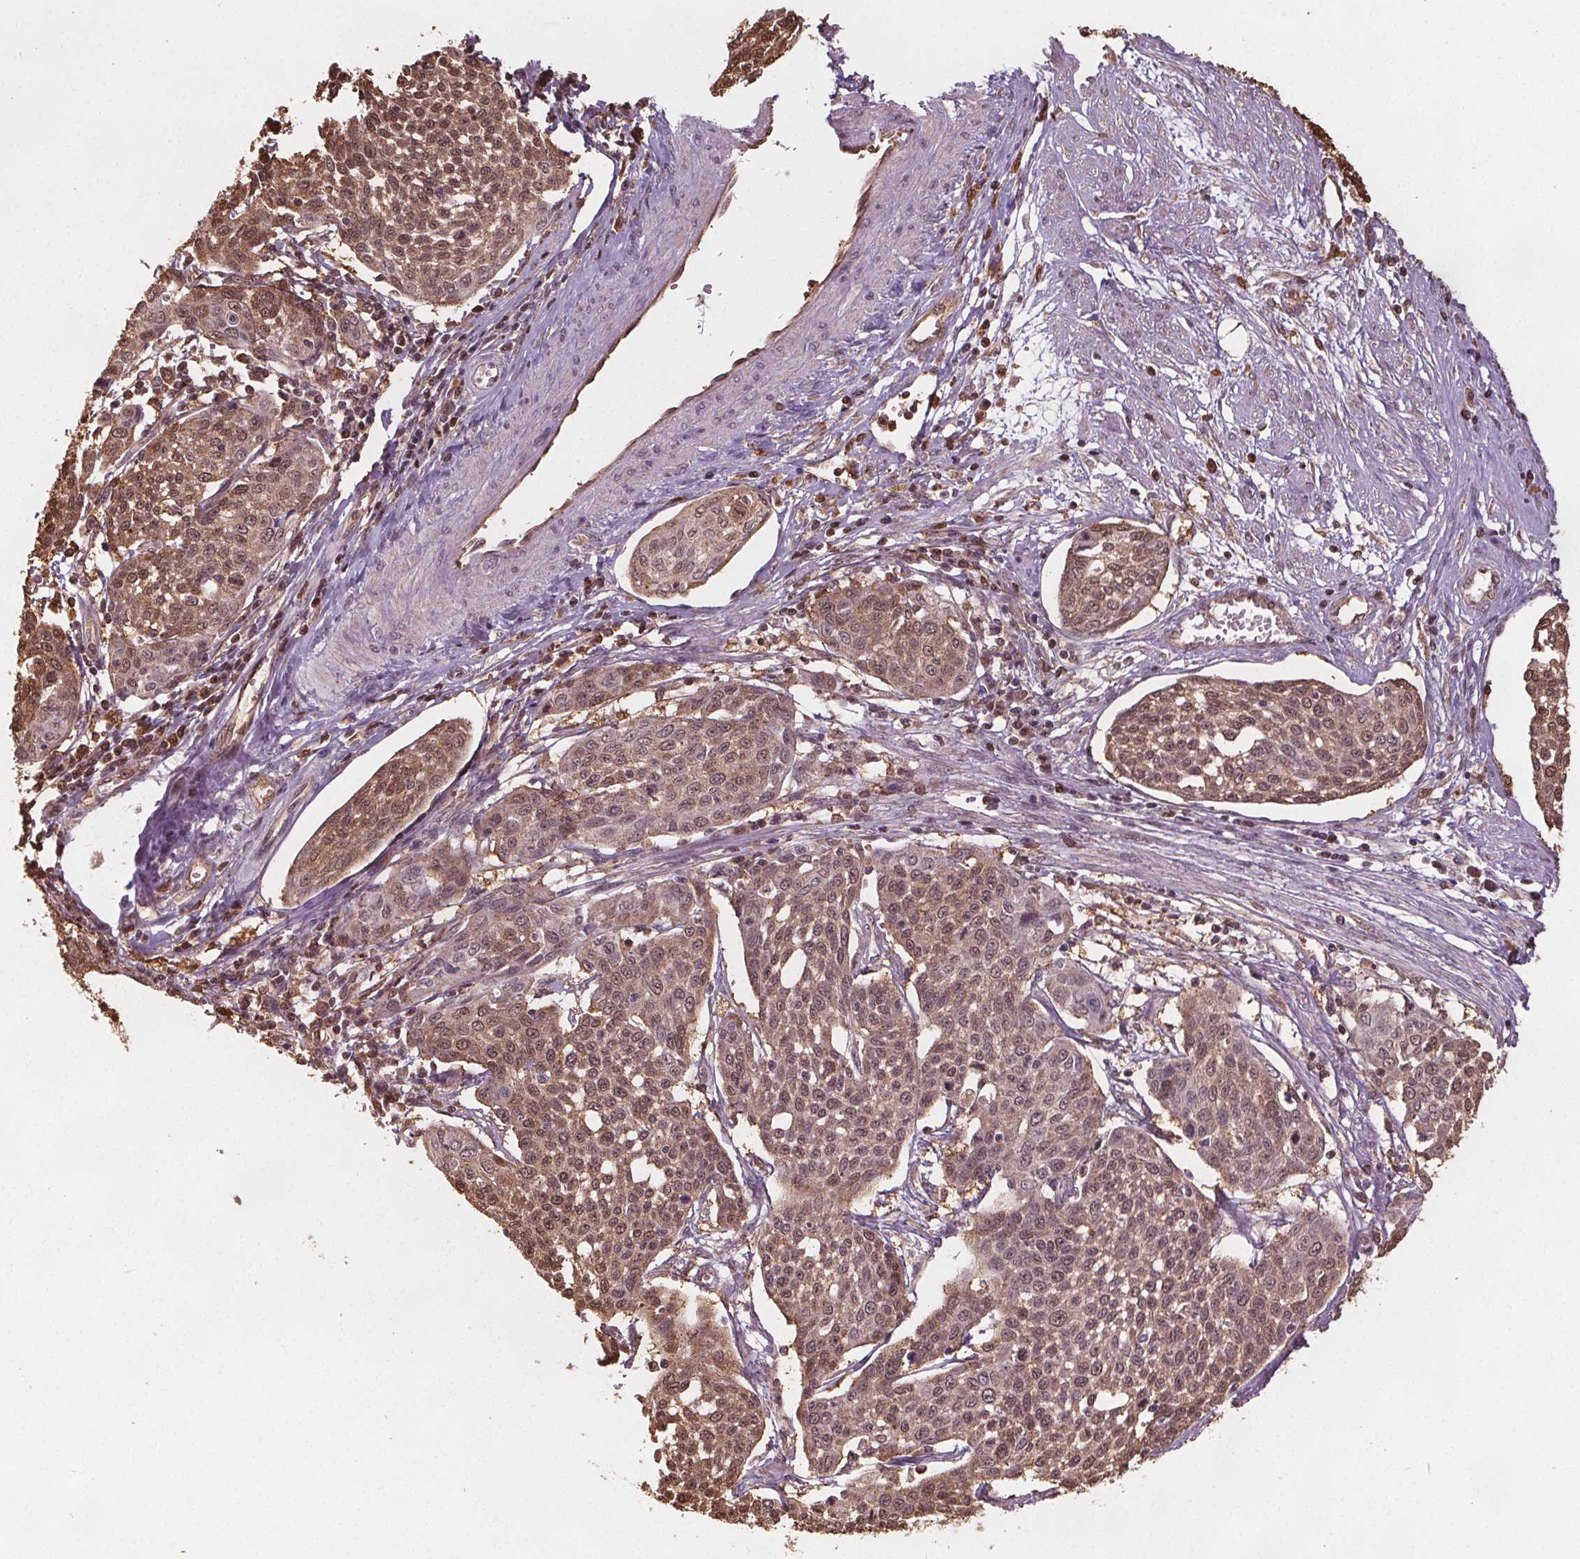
{"staining": {"intensity": "moderate", "quantity": ">75%", "location": "cytoplasmic/membranous,nuclear"}, "tissue": "cervical cancer", "cell_type": "Tumor cells", "image_type": "cancer", "snomed": [{"axis": "morphology", "description": "Squamous cell carcinoma, NOS"}, {"axis": "topography", "description": "Cervix"}], "caption": "Protein staining by immunohistochemistry (IHC) shows moderate cytoplasmic/membranous and nuclear positivity in about >75% of tumor cells in cervical cancer (squamous cell carcinoma).", "gene": "ENO1", "patient": {"sex": "female", "age": 34}}